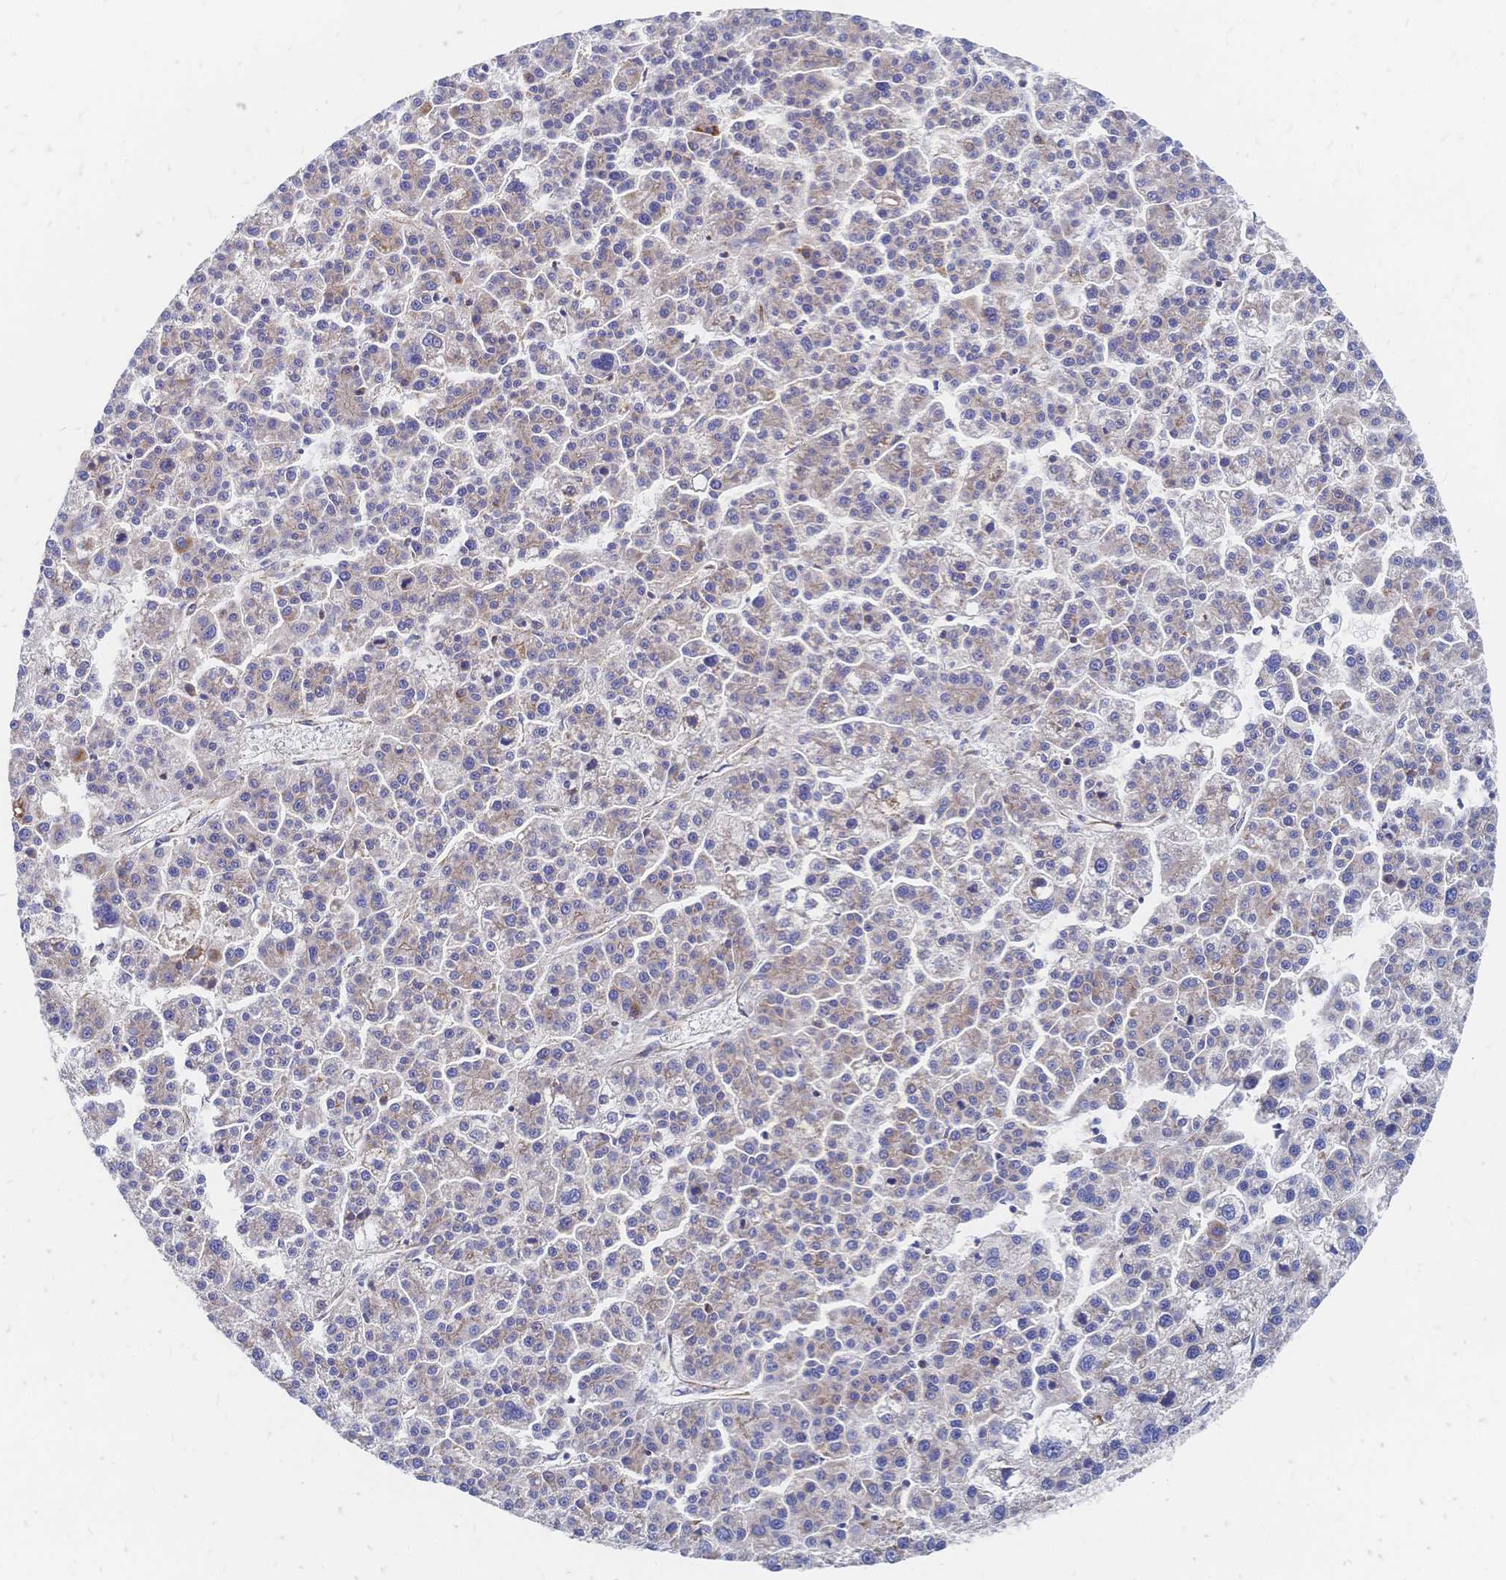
{"staining": {"intensity": "weak", "quantity": "<25%", "location": "cytoplasmic/membranous"}, "tissue": "liver cancer", "cell_type": "Tumor cells", "image_type": "cancer", "snomed": [{"axis": "morphology", "description": "Carcinoma, Hepatocellular, NOS"}, {"axis": "topography", "description": "Liver"}], "caption": "Tumor cells show no significant staining in liver cancer.", "gene": "SORBS1", "patient": {"sex": "female", "age": 58}}